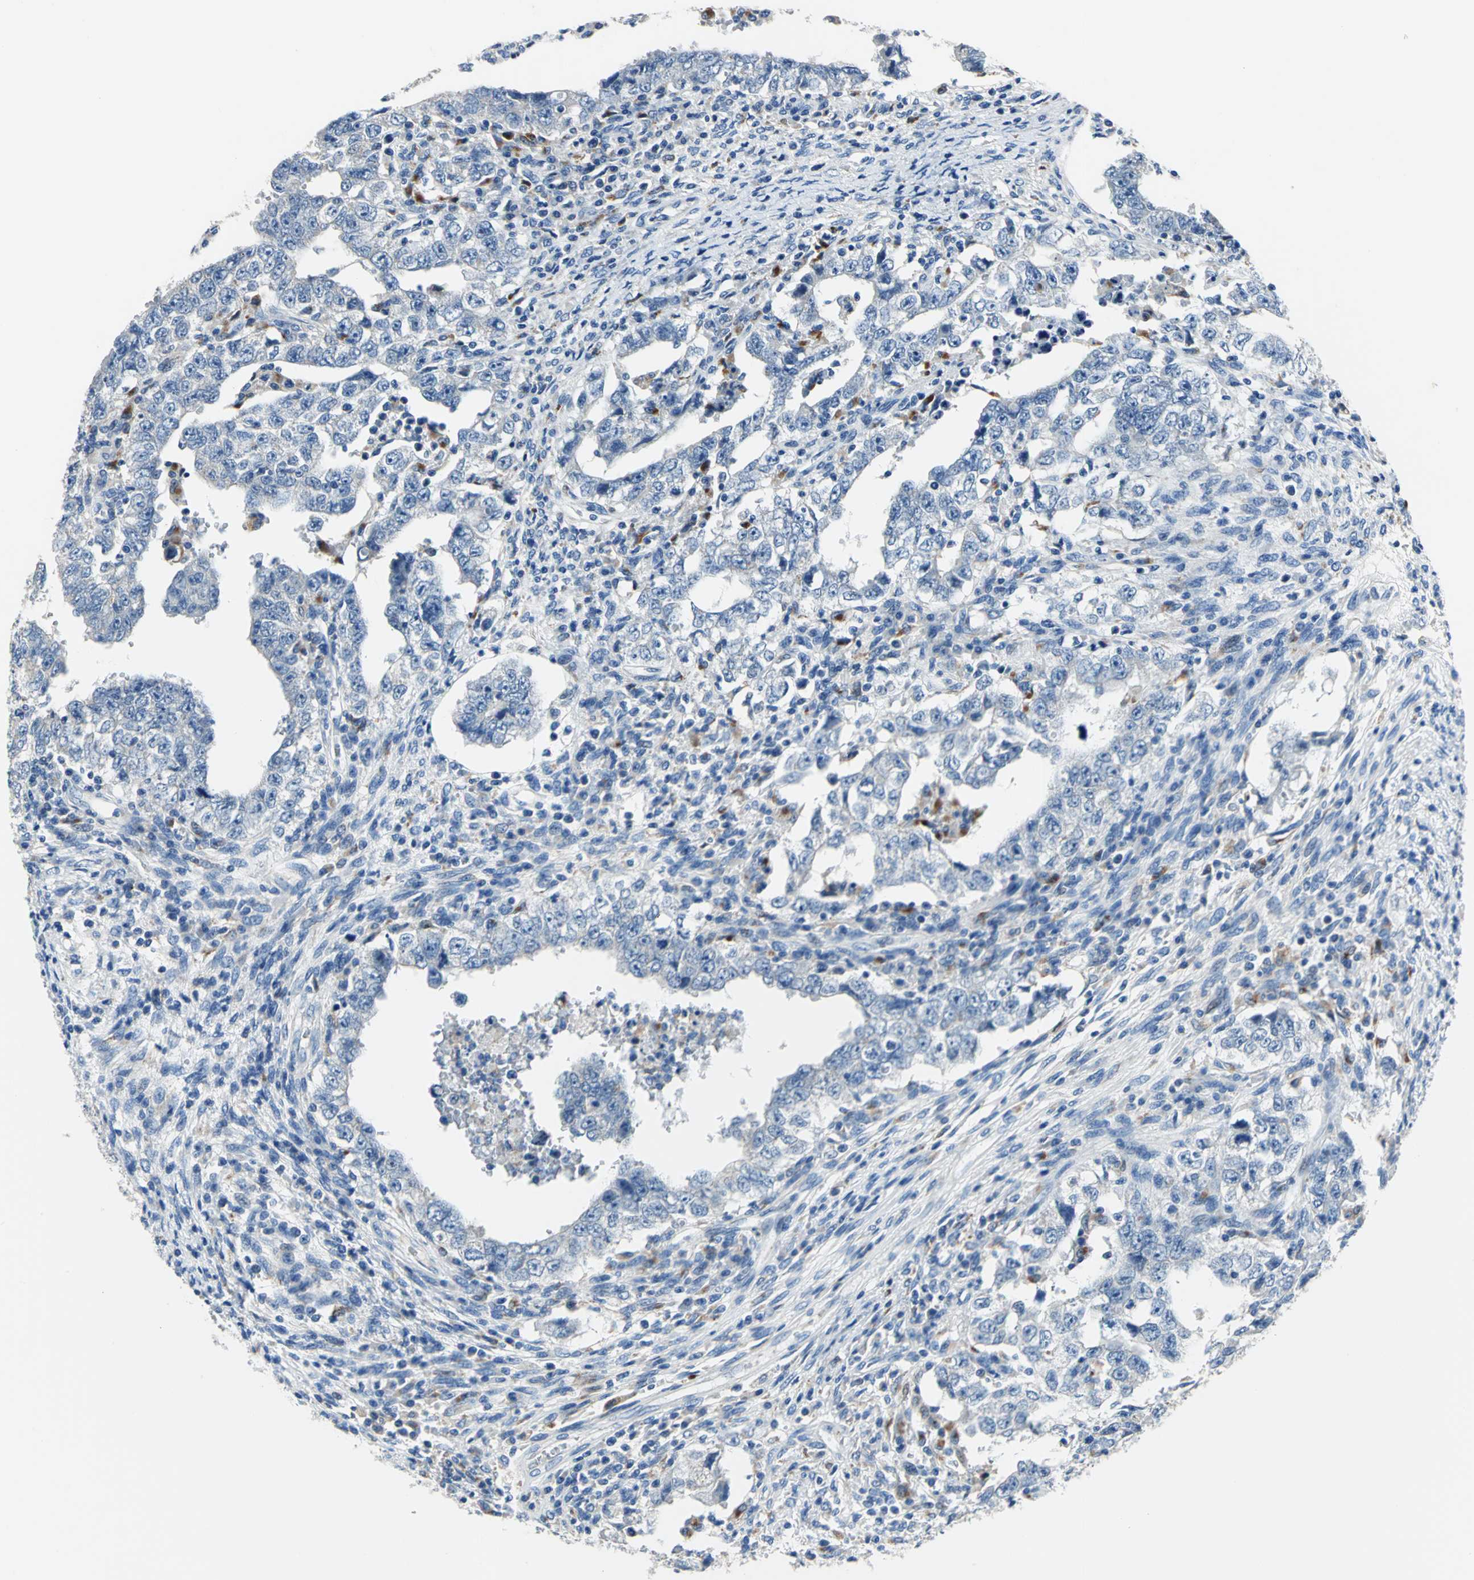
{"staining": {"intensity": "negative", "quantity": "none", "location": "none"}, "tissue": "testis cancer", "cell_type": "Tumor cells", "image_type": "cancer", "snomed": [{"axis": "morphology", "description": "Carcinoma, Embryonal, NOS"}, {"axis": "topography", "description": "Testis"}], "caption": "A histopathology image of testis embryonal carcinoma stained for a protein shows no brown staining in tumor cells. (Immunohistochemistry (ihc), brightfield microscopy, high magnification).", "gene": "RASD2", "patient": {"sex": "male", "age": 26}}